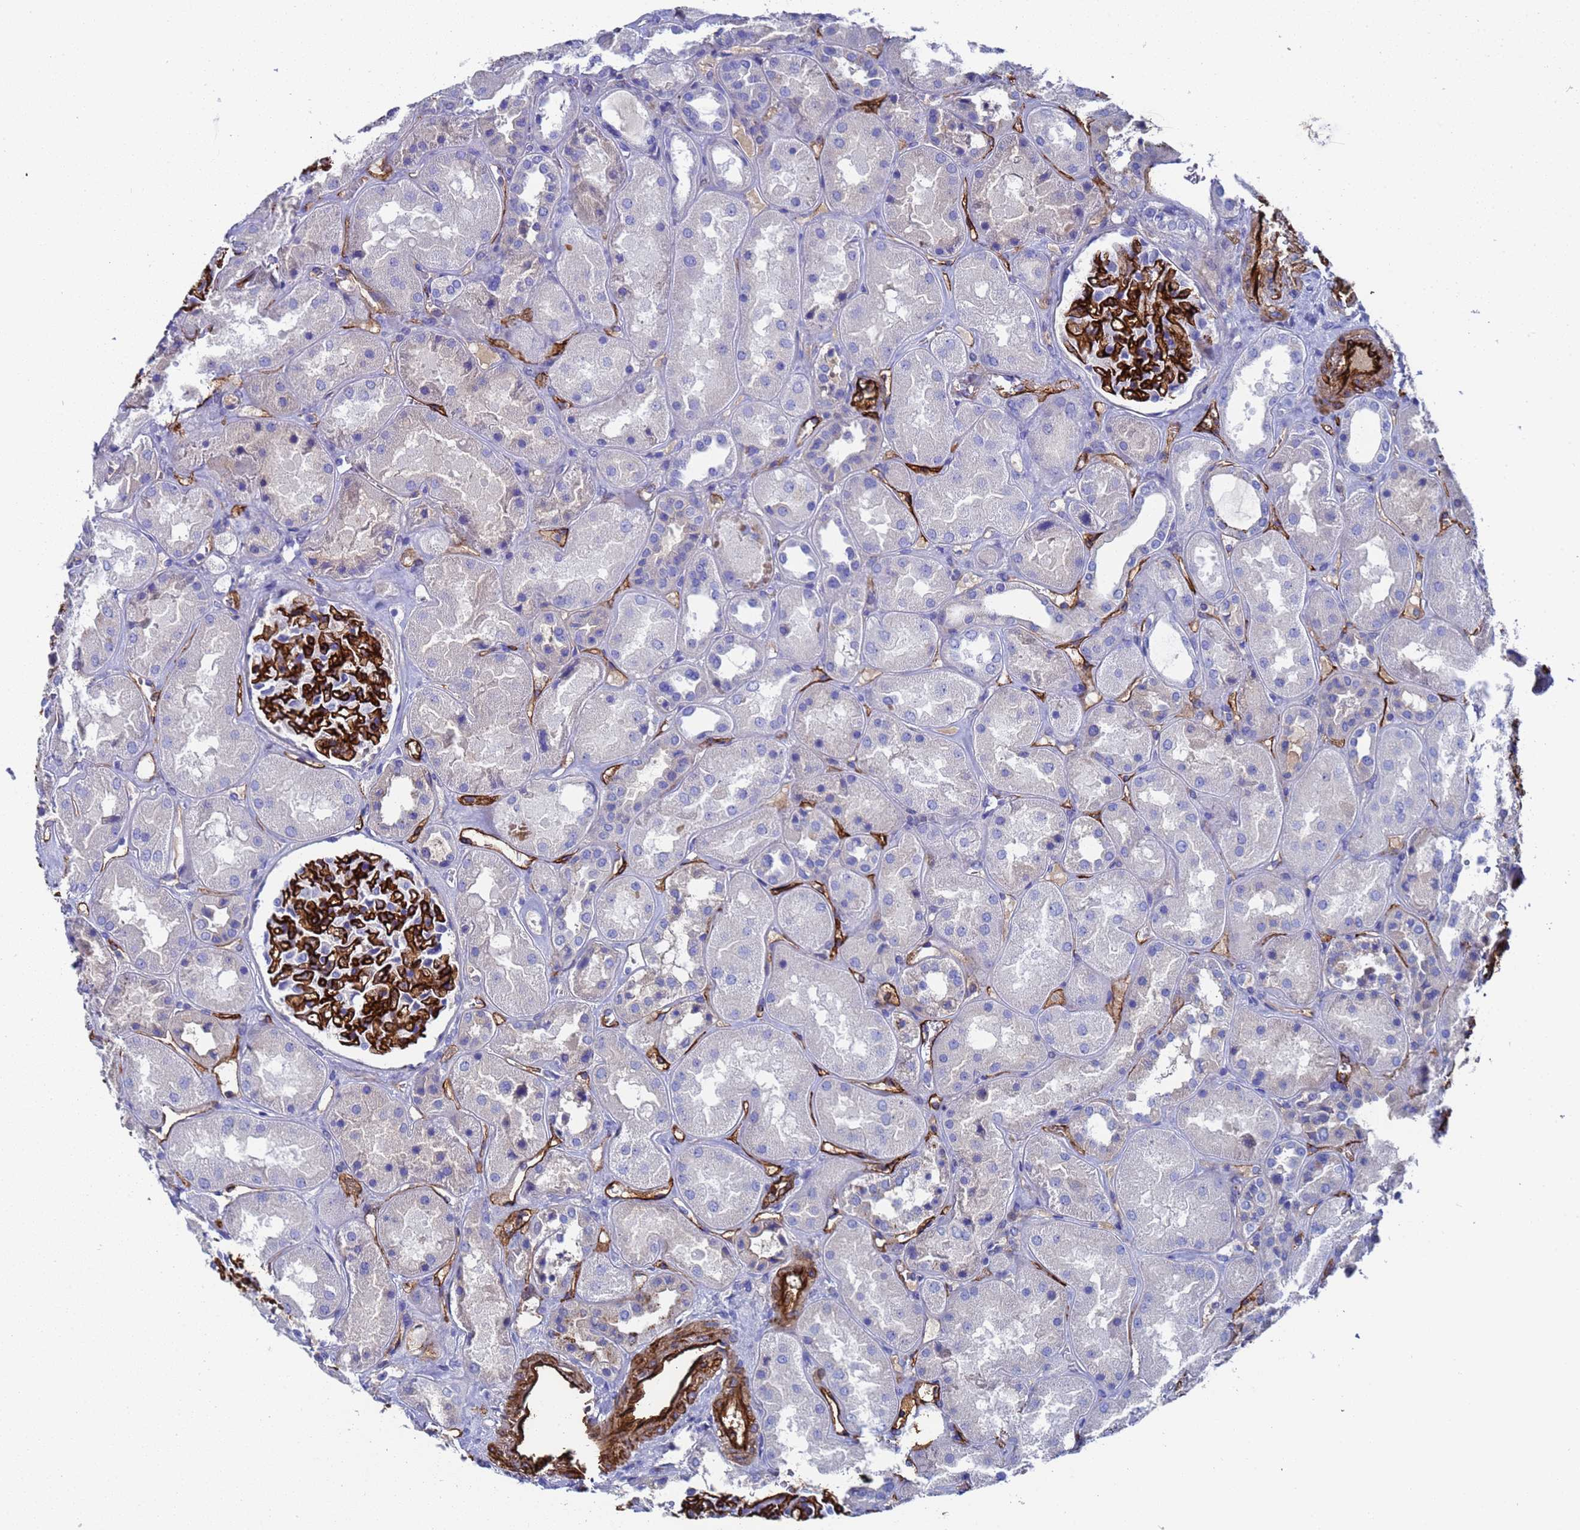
{"staining": {"intensity": "strong", "quantity": "25%-75%", "location": "cytoplasmic/membranous"}, "tissue": "kidney", "cell_type": "Cells in glomeruli", "image_type": "normal", "snomed": [{"axis": "morphology", "description": "Normal tissue, NOS"}, {"axis": "topography", "description": "Kidney"}], "caption": "Kidney stained with DAB (3,3'-diaminobenzidine) IHC reveals high levels of strong cytoplasmic/membranous positivity in approximately 25%-75% of cells in glomeruli. (DAB = brown stain, brightfield microscopy at high magnification).", "gene": "ADIPOQ", "patient": {"sex": "male", "age": 70}}